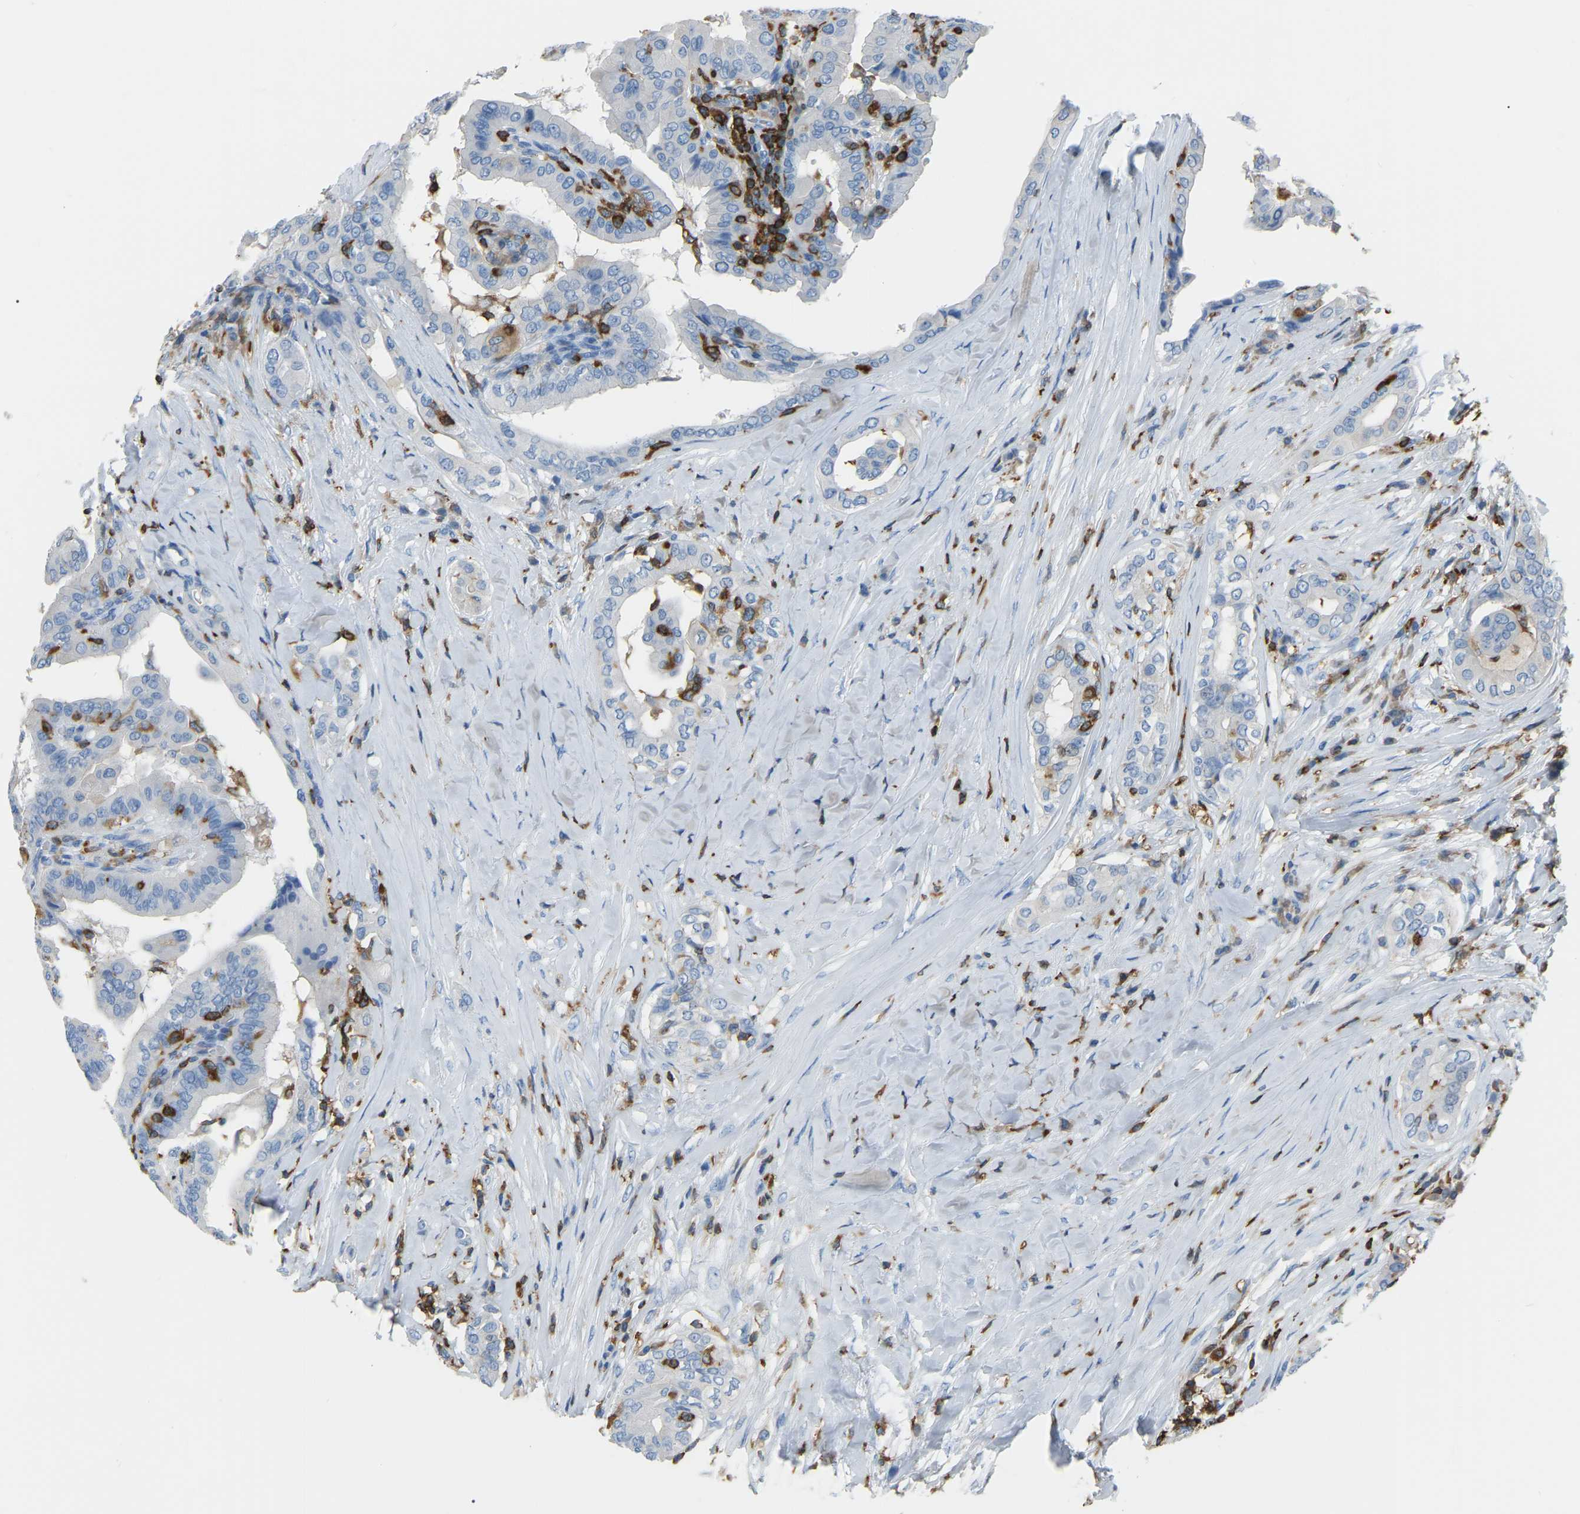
{"staining": {"intensity": "negative", "quantity": "none", "location": "none"}, "tissue": "thyroid cancer", "cell_type": "Tumor cells", "image_type": "cancer", "snomed": [{"axis": "morphology", "description": "Papillary adenocarcinoma, NOS"}, {"axis": "topography", "description": "Thyroid gland"}], "caption": "A high-resolution image shows immunohistochemistry (IHC) staining of thyroid papillary adenocarcinoma, which reveals no significant positivity in tumor cells.", "gene": "ARHGAP45", "patient": {"sex": "male", "age": 33}}